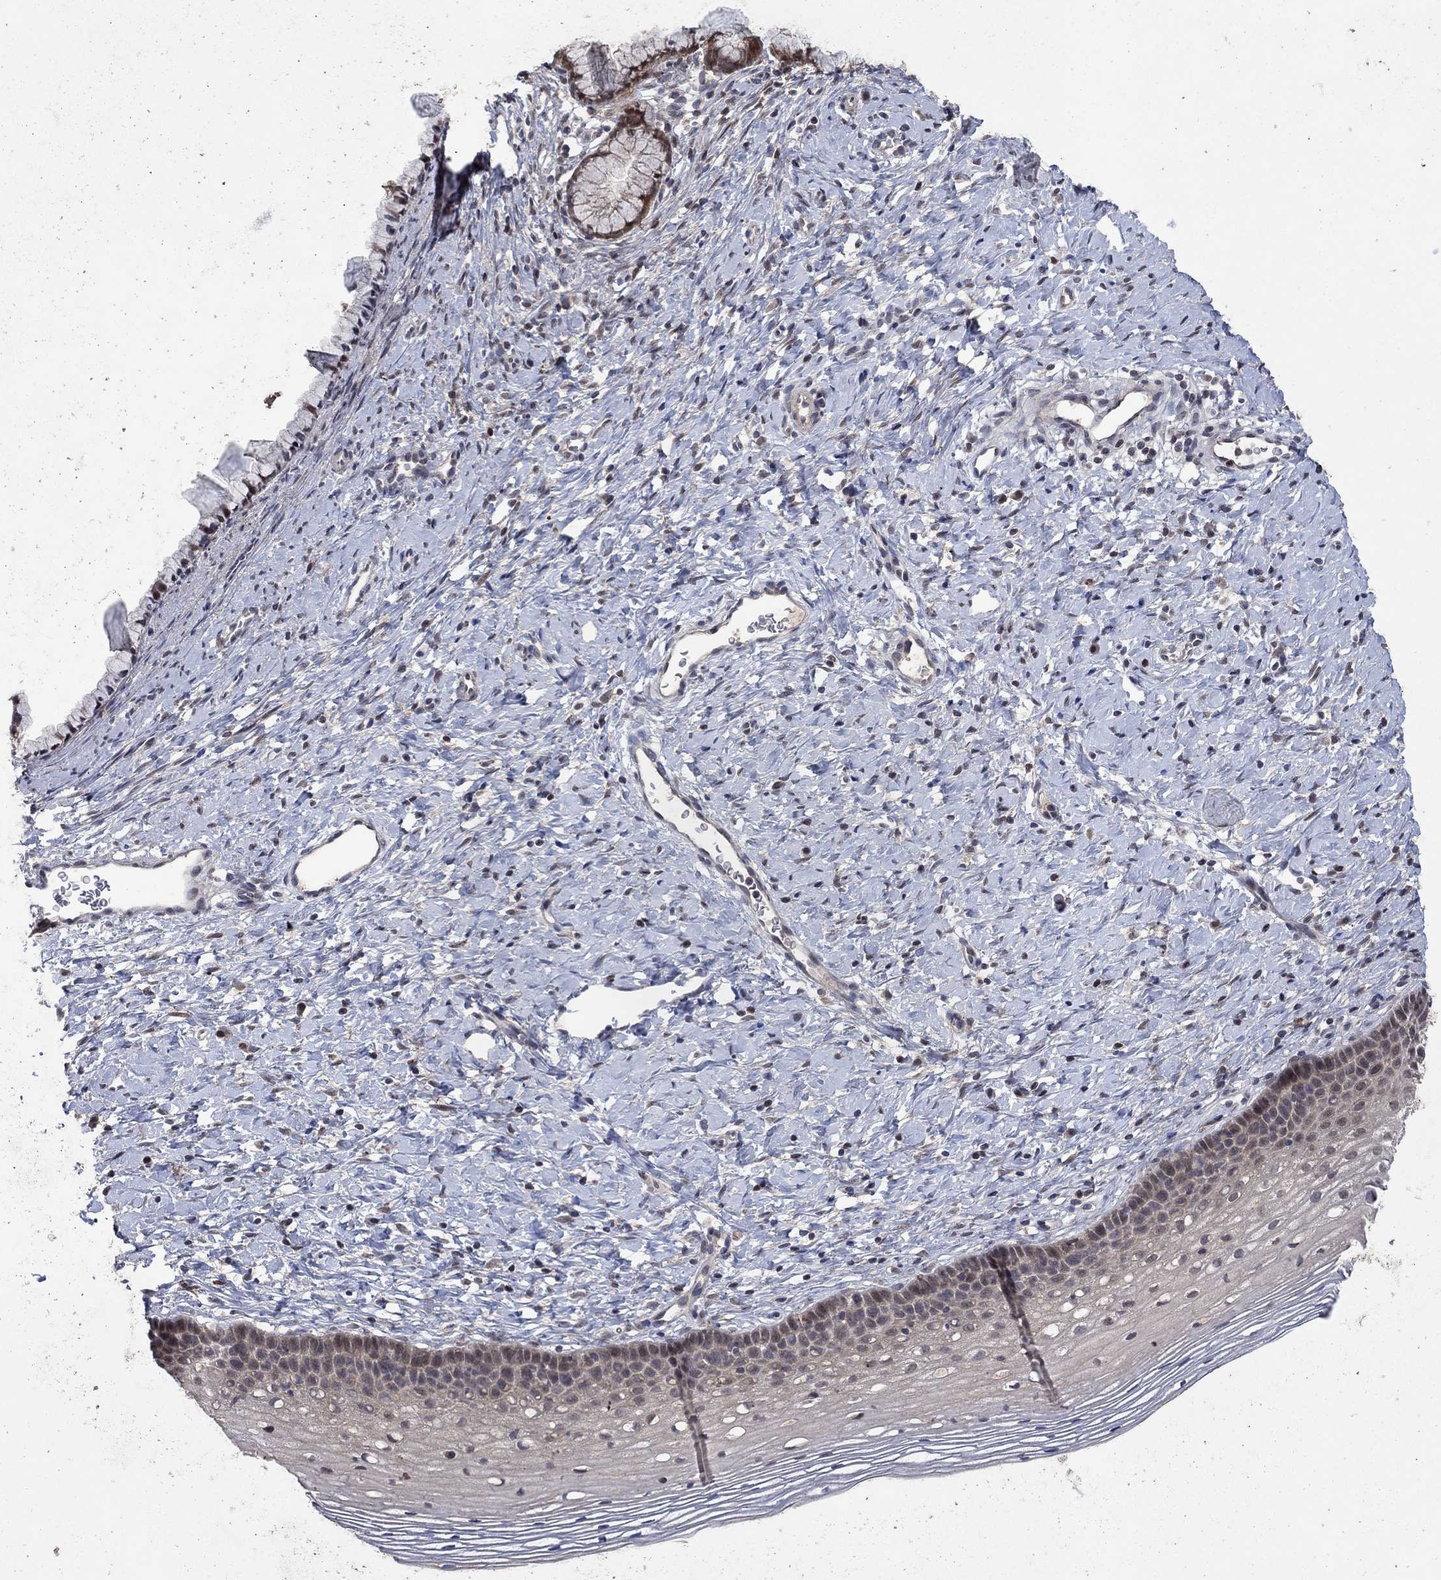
{"staining": {"intensity": "weak", "quantity": "25%-75%", "location": "cytoplasmic/membranous"}, "tissue": "cervix", "cell_type": "Glandular cells", "image_type": "normal", "snomed": [{"axis": "morphology", "description": "Normal tissue, NOS"}, {"axis": "topography", "description": "Cervix"}], "caption": "This is an image of immunohistochemistry staining of benign cervix, which shows weak positivity in the cytoplasmic/membranous of glandular cells.", "gene": "IAH1", "patient": {"sex": "female", "age": 39}}